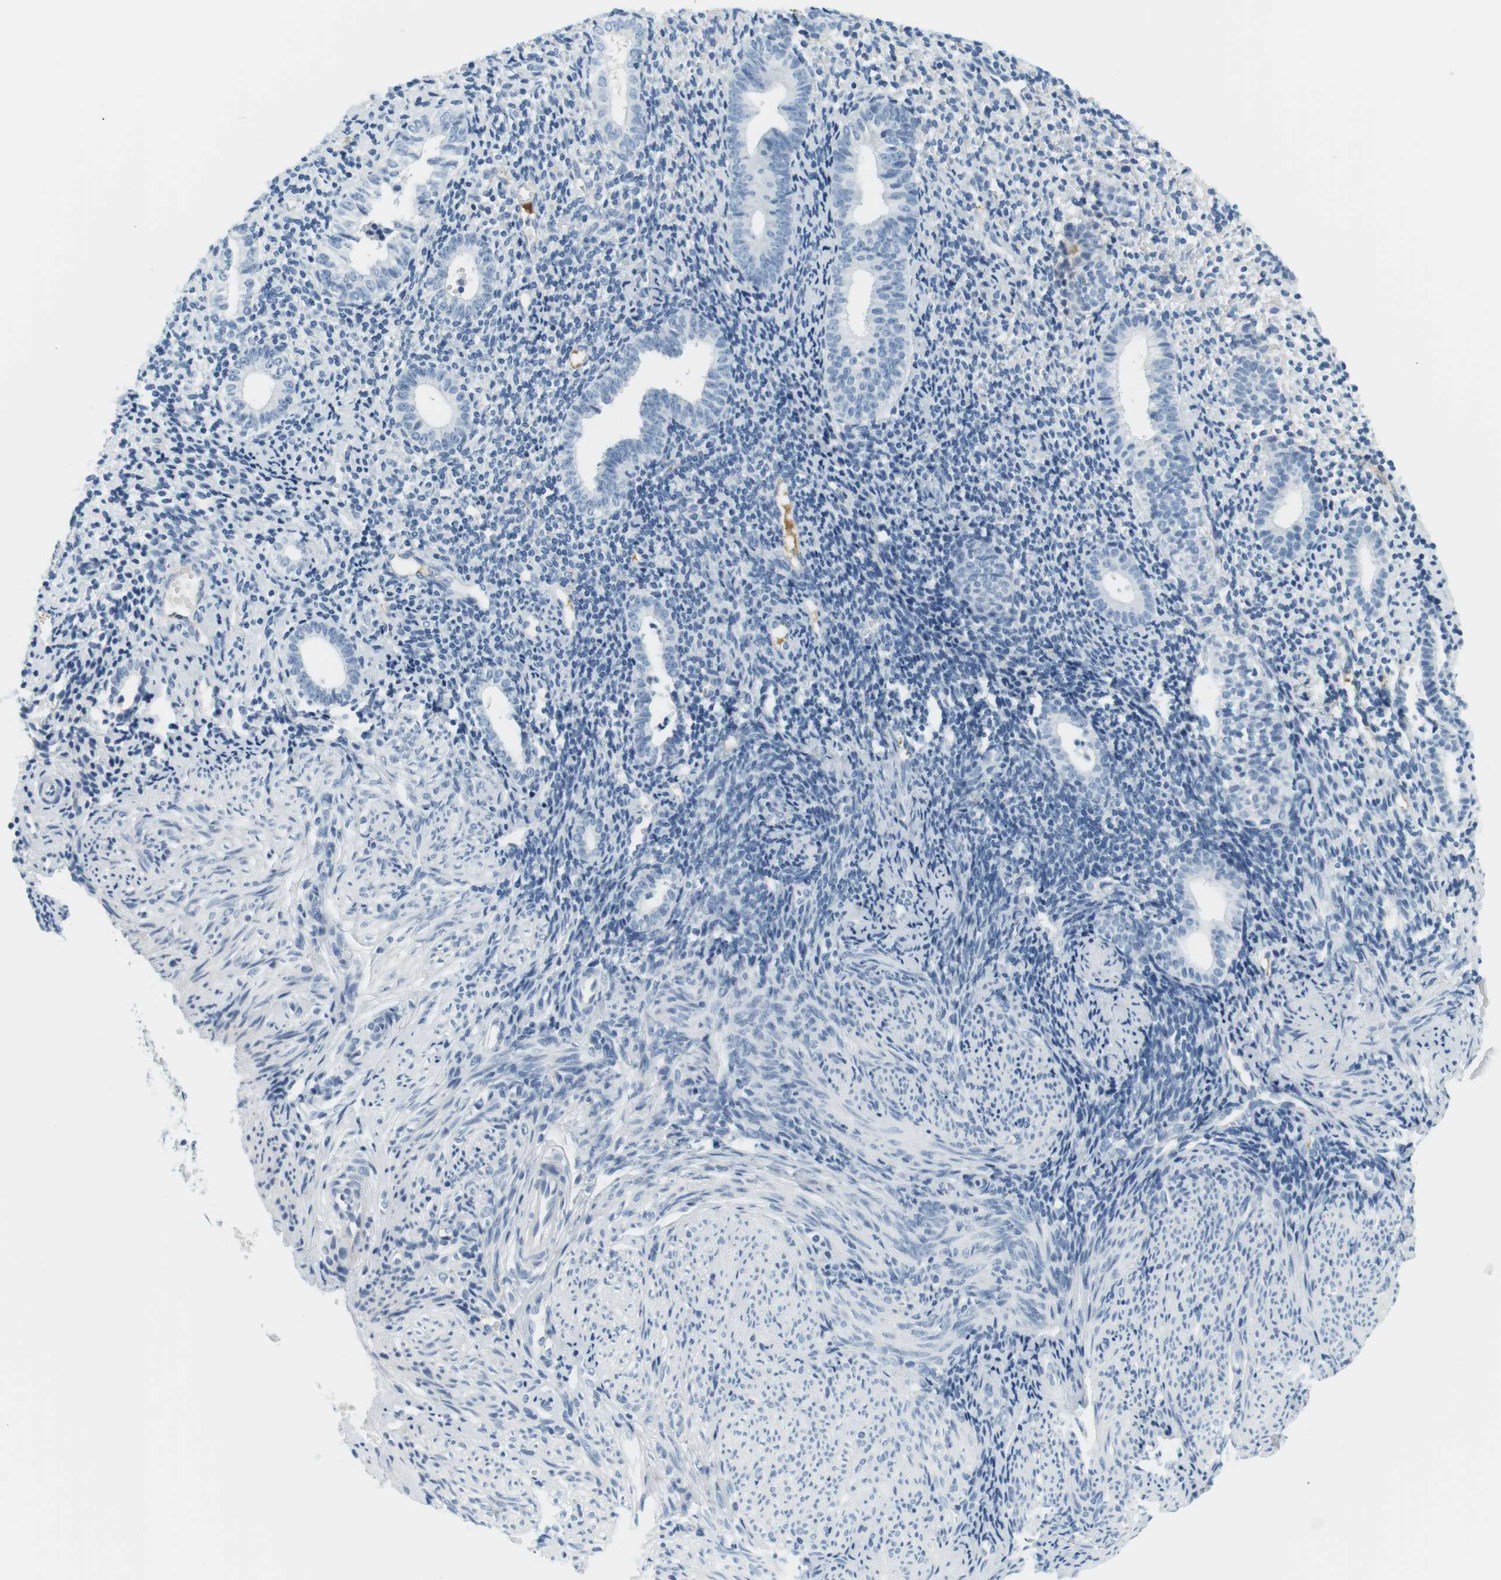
{"staining": {"intensity": "negative", "quantity": "none", "location": "none"}, "tissue": "endometrium", "cell_type": "Cells in endometrial stroma", "image_type": "normal", "snomed": [{"axis": "morphology", "description": "Normal tissue, NOS"}, {"axis": "topography", "description": "Endometrium"}], "caption": "IHC of normal endometrium displays no staining in cells in endometrial stroma.", "gene": "APOB", "patient": {"sex": "female", "age": 50}}